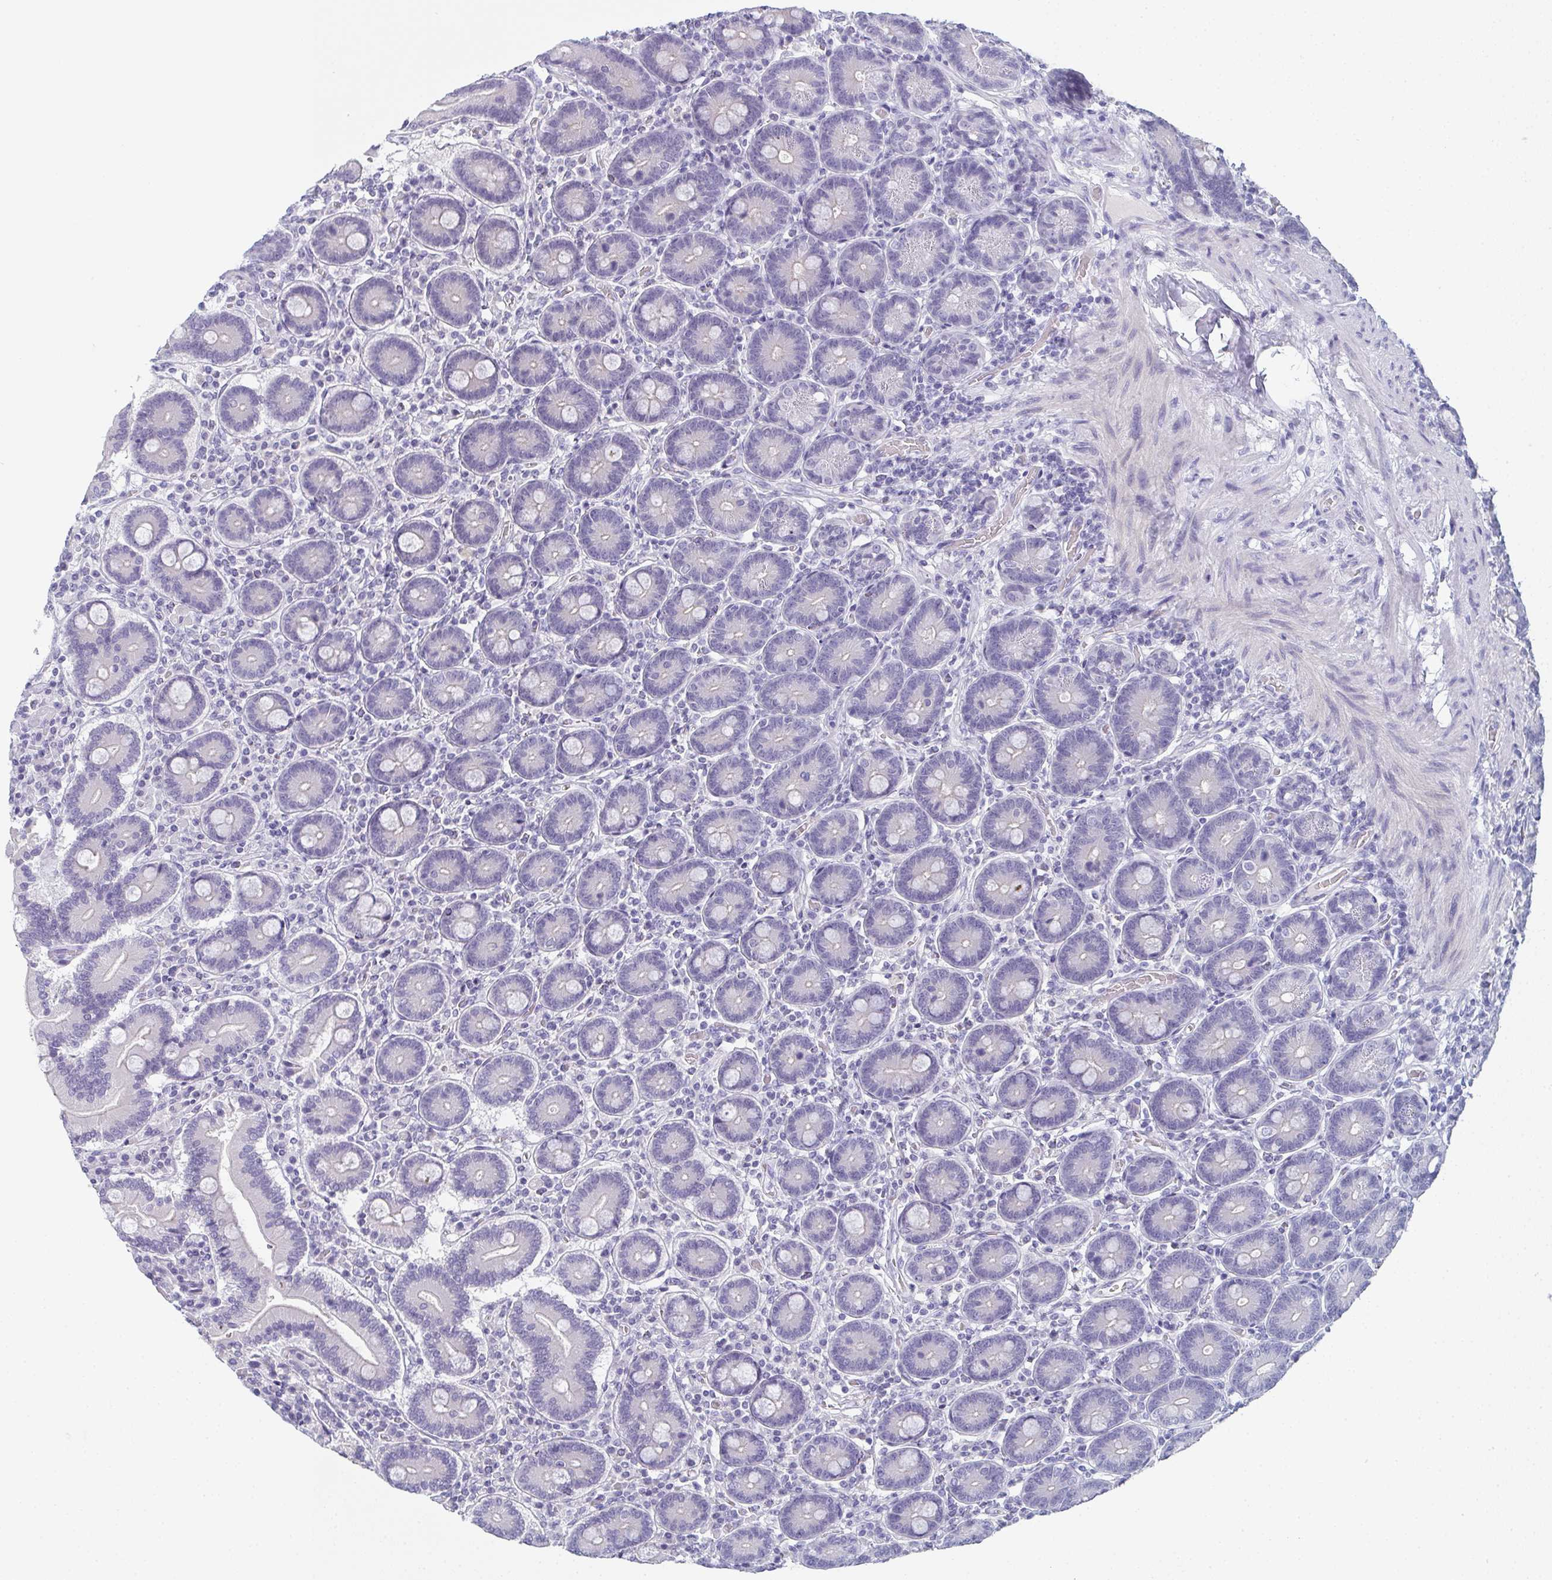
{"staining": {"intensity": "negative", "quantity": "none", "location": "none"}, "tissue": "duodenum", "cell_type": "Glandular cells", "image_type": "normal", "snomed": [{"axis": "morphology", "description": "Normal tissue, NOS"}, {"axis": "topography", "description": "Duodenum"}], "caption": "This is a image of immunohistochemistry staining of normal duodenum, which shows no staining in glandular cells. (DAB immunohistochemistry with hematoxylin counter stain).", "gene": "SLC36A2", "patient": {"sex": "female", "age": 62}}